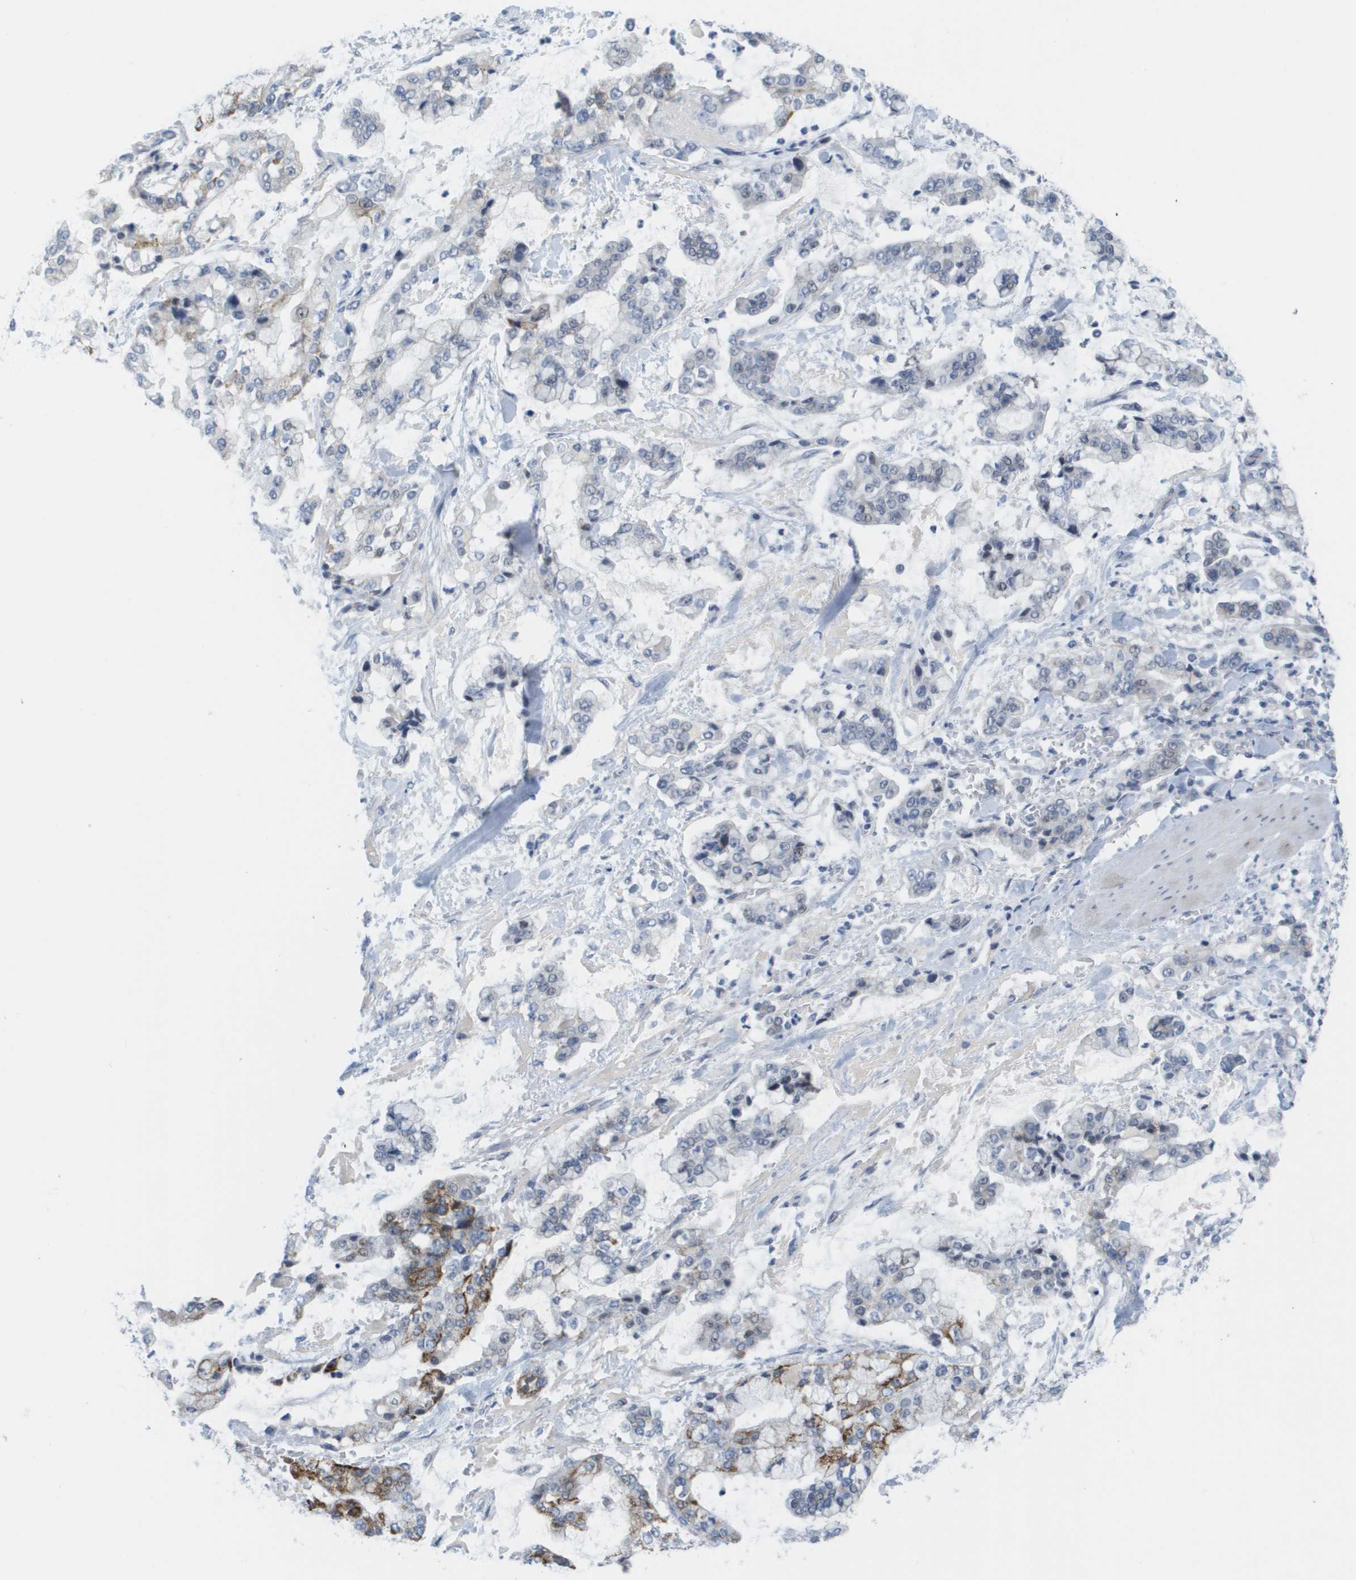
{"staining": {"intensity": "strong", "quantity": "<25%", "location": "cytoplasmic/membranous"}, "tissue": "stomach cancer", "cell_type": "Tumor cells", "image_type": "cancer", "snomed": [{"axis": "morphology", "description": "Normal tissue, NOS"}, {"axis": "morphology", "description": "Adenocarcinoma, NOS"}, {"axis": "topography", "description": "Stomach, upper"}, {"axis": "topography", "description": "Stomach"}], "caption": "The photomicrograph reveals staining of stomach cancer, revealing strong cytoplasmic/membranous protein expression (brown color) within tumor cells. The protein of interest is shown in brown color, while the nuclei are stained blue.", "gene": "PDE4A", "patient": {"sex": "male", "age": 76}}